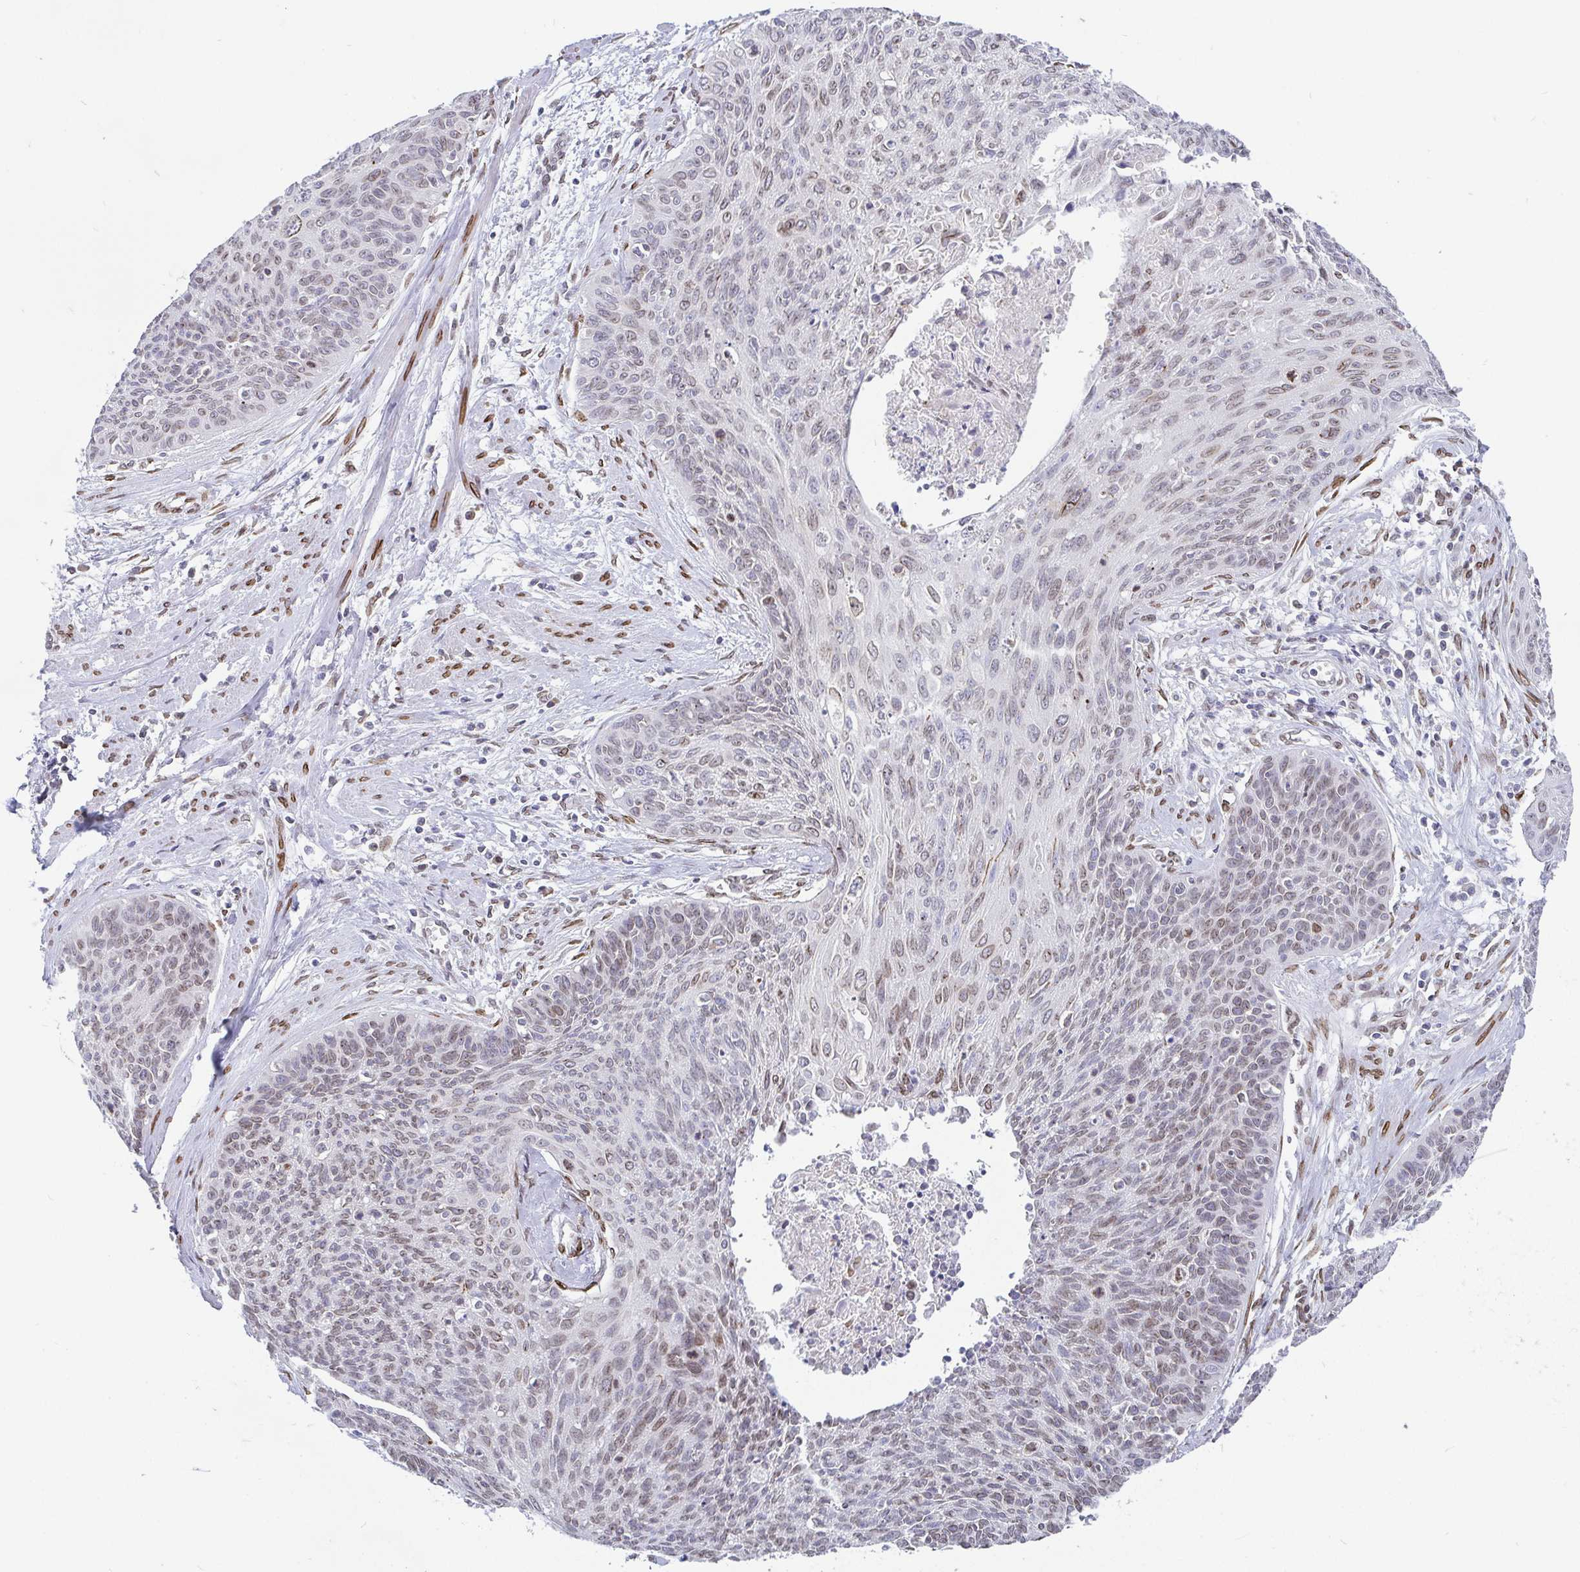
{"staining": {"intensity": "moderate", "quantity": "<25%", "location": "cytoplasmic/membranous,nuclear"}, "tissue": "cervical cancer", "cell_type": "Tumor cells", "image_type": "cancer", "snomed": [{"axis": "morphology", "description": "Squamous cell carcinoma, NOS"}, {"axis": "topography", "description": "Cervix"}], "caption": "Cervical cancer (squamous cell carcinoma) stained with immunohistochemistry (IHC) reveals moderate cytoplasmic/membranous and nuclear staining in approximately <25% of tumor cells. The protein is stained brown, and the nuclei are stained in blue (DAB IHC with brightfield microscopy, high magnification).", "gene": "EMD", "patient": {"sex": "female", "age": 55}}